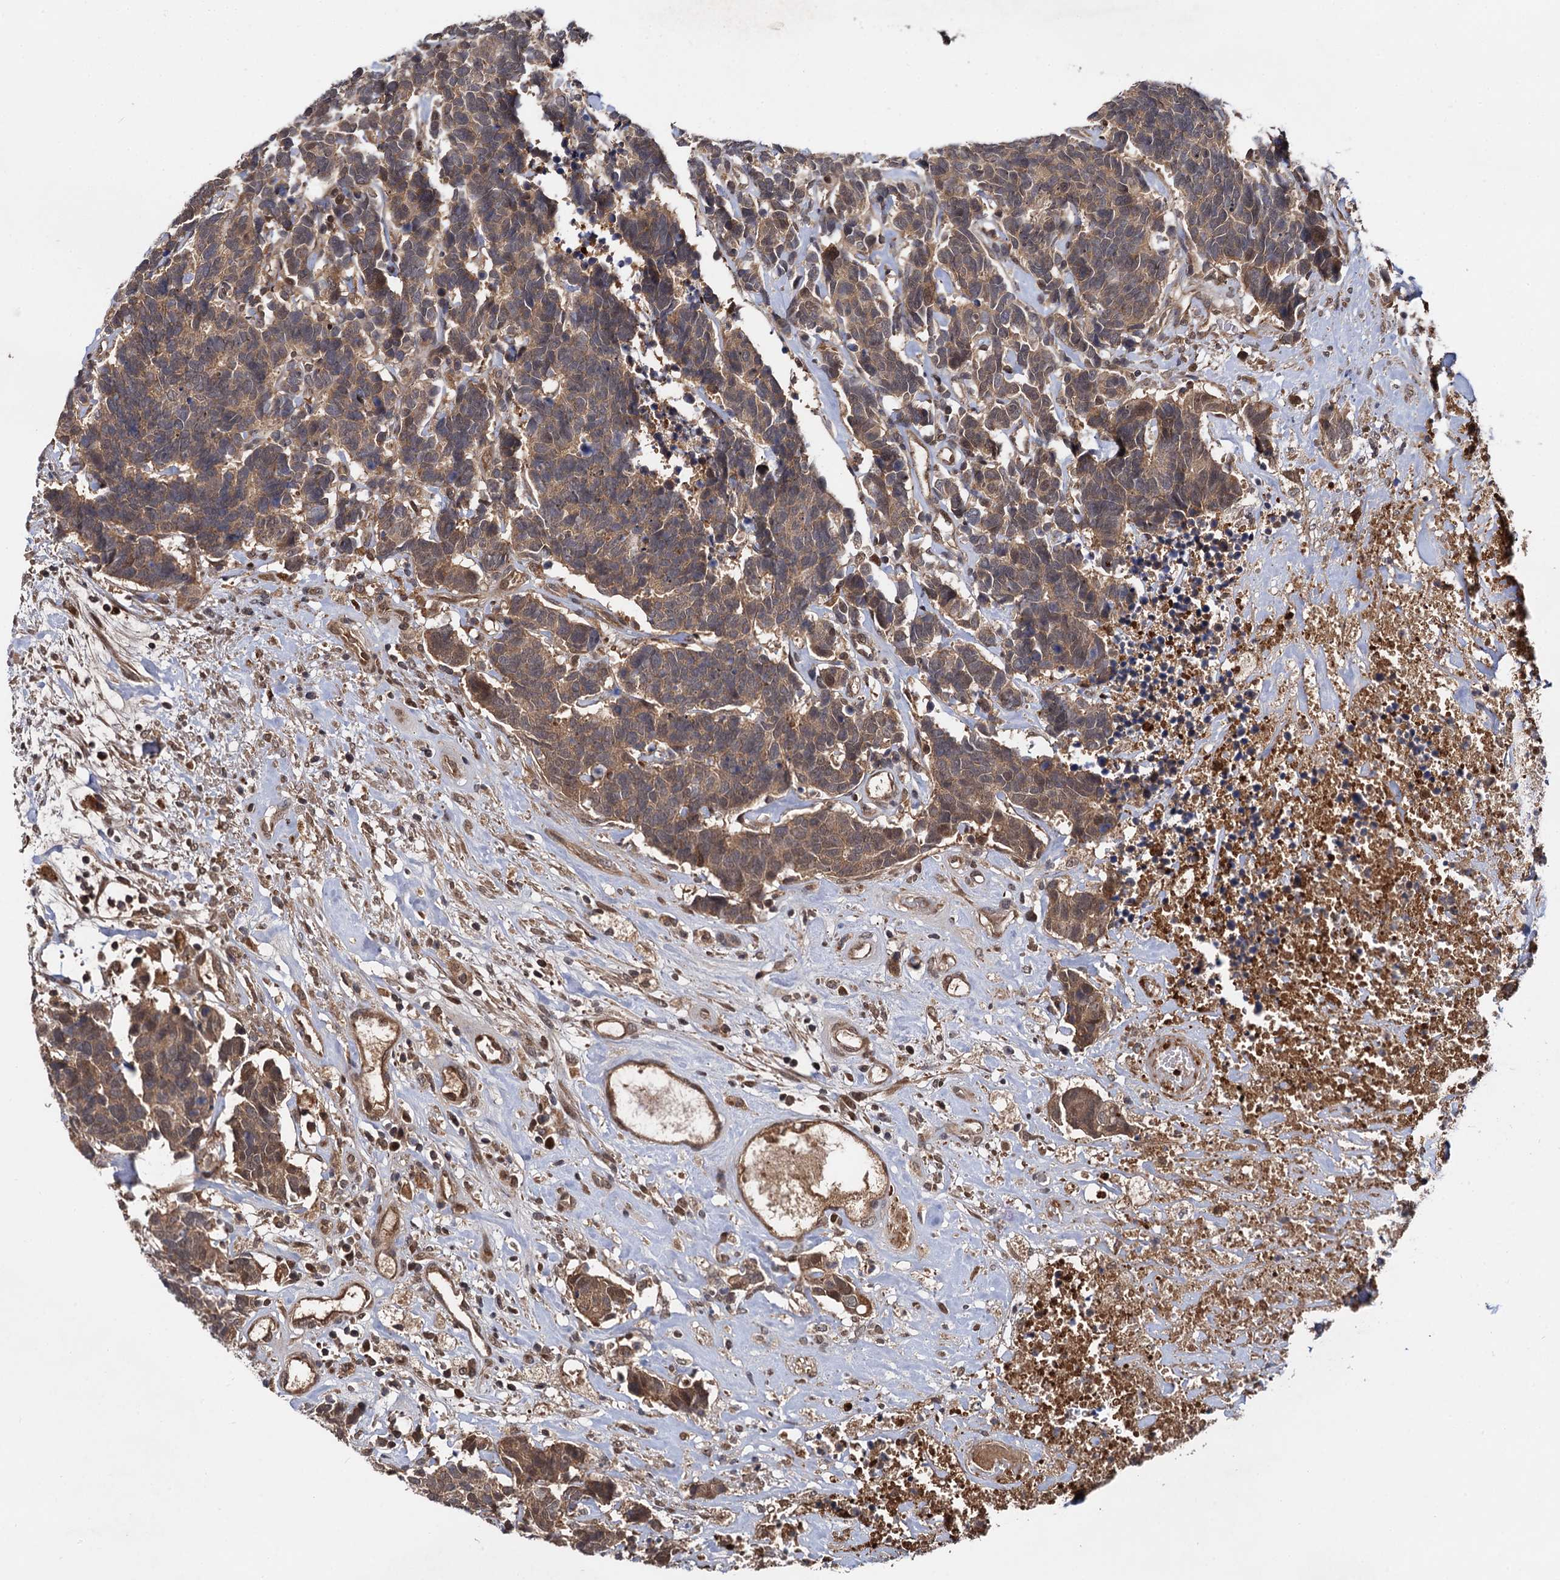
{"staining": {"intensity": "moderate", "quantity": ">75%", "location": "cytoplasmic/membranous"}, "tissue": "carcinoid", "cell_type": "Tumor cells", "image_type": "cancer", "snomed": [{"axis": "morphology", "description": "Carcinoma, NOS"}, {"axis": "morphology", "description": "Carcinoid, malignant, NOS"}, {"axis": "topography", "description": "Urinary bladder"}], "caption": "Tumor cells reveal moderate cytoplasmic/membranous staining in about >75% of cells in carcinoid.", "gene": "SELENOP", "patient": {"sex": "male", "age": 57}}